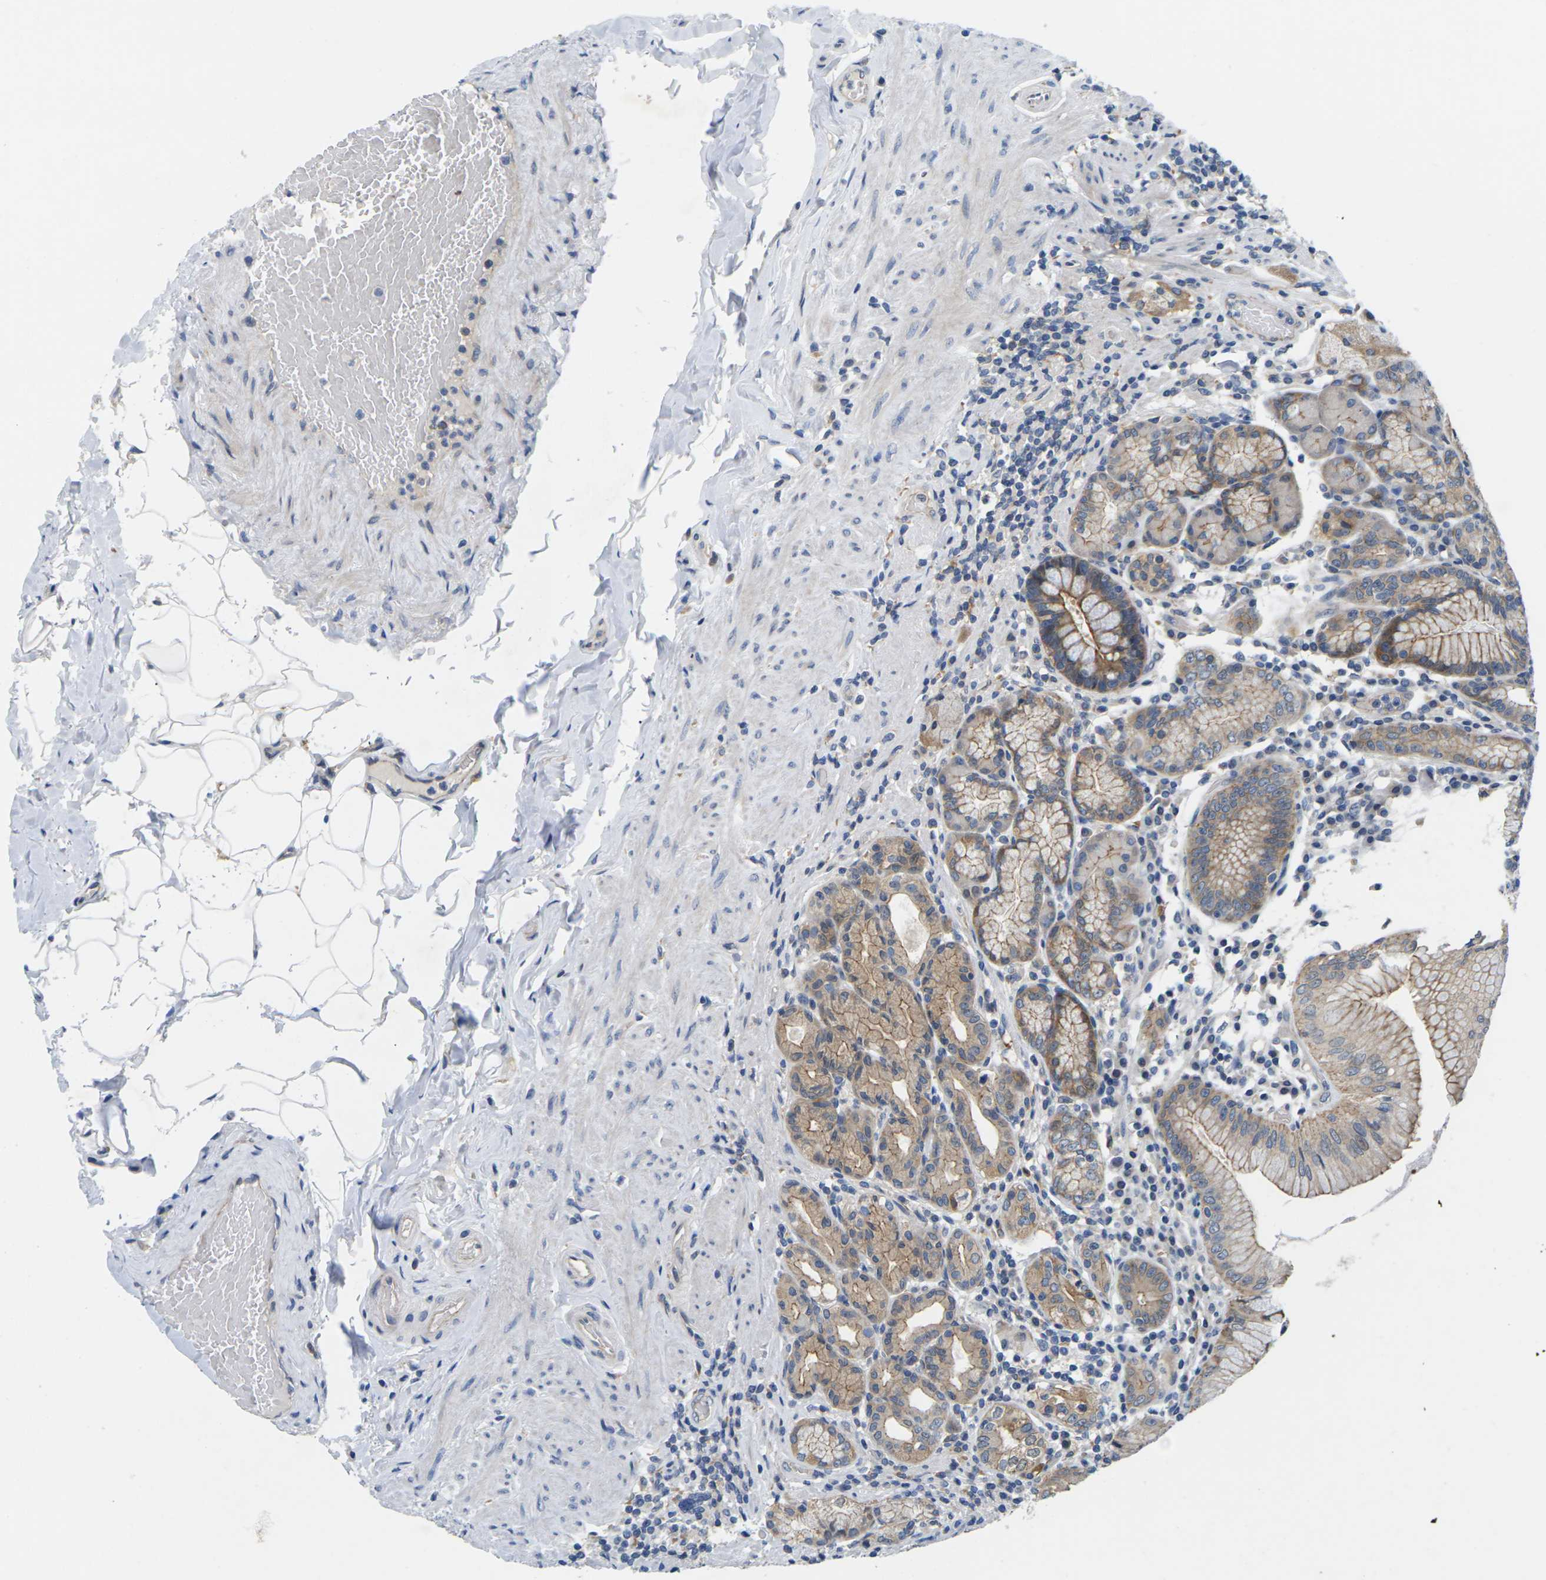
{"staining": {"intensity": "moderate", "quantity": ">75%", "location": "cytoplasmic/membranous"}, "tissue": "stomach", "cell_type": "Glandular cells", "image_type": "normal", "snomed": [{"axis": "morphology", "description": "Normal tissue, NOS"}, {"axis": "topography", "description": "Stomach, lower"}], "caption": "An immunohistochemistry (IHC) photomicrograph of normal tissue is shown. Protein staining in brown labels moderate cytoplasmic/membranous positivity in stomach within glandular cells.", "gene": "SCNN1A", "patient": {"sex": "female", "age": 76}}